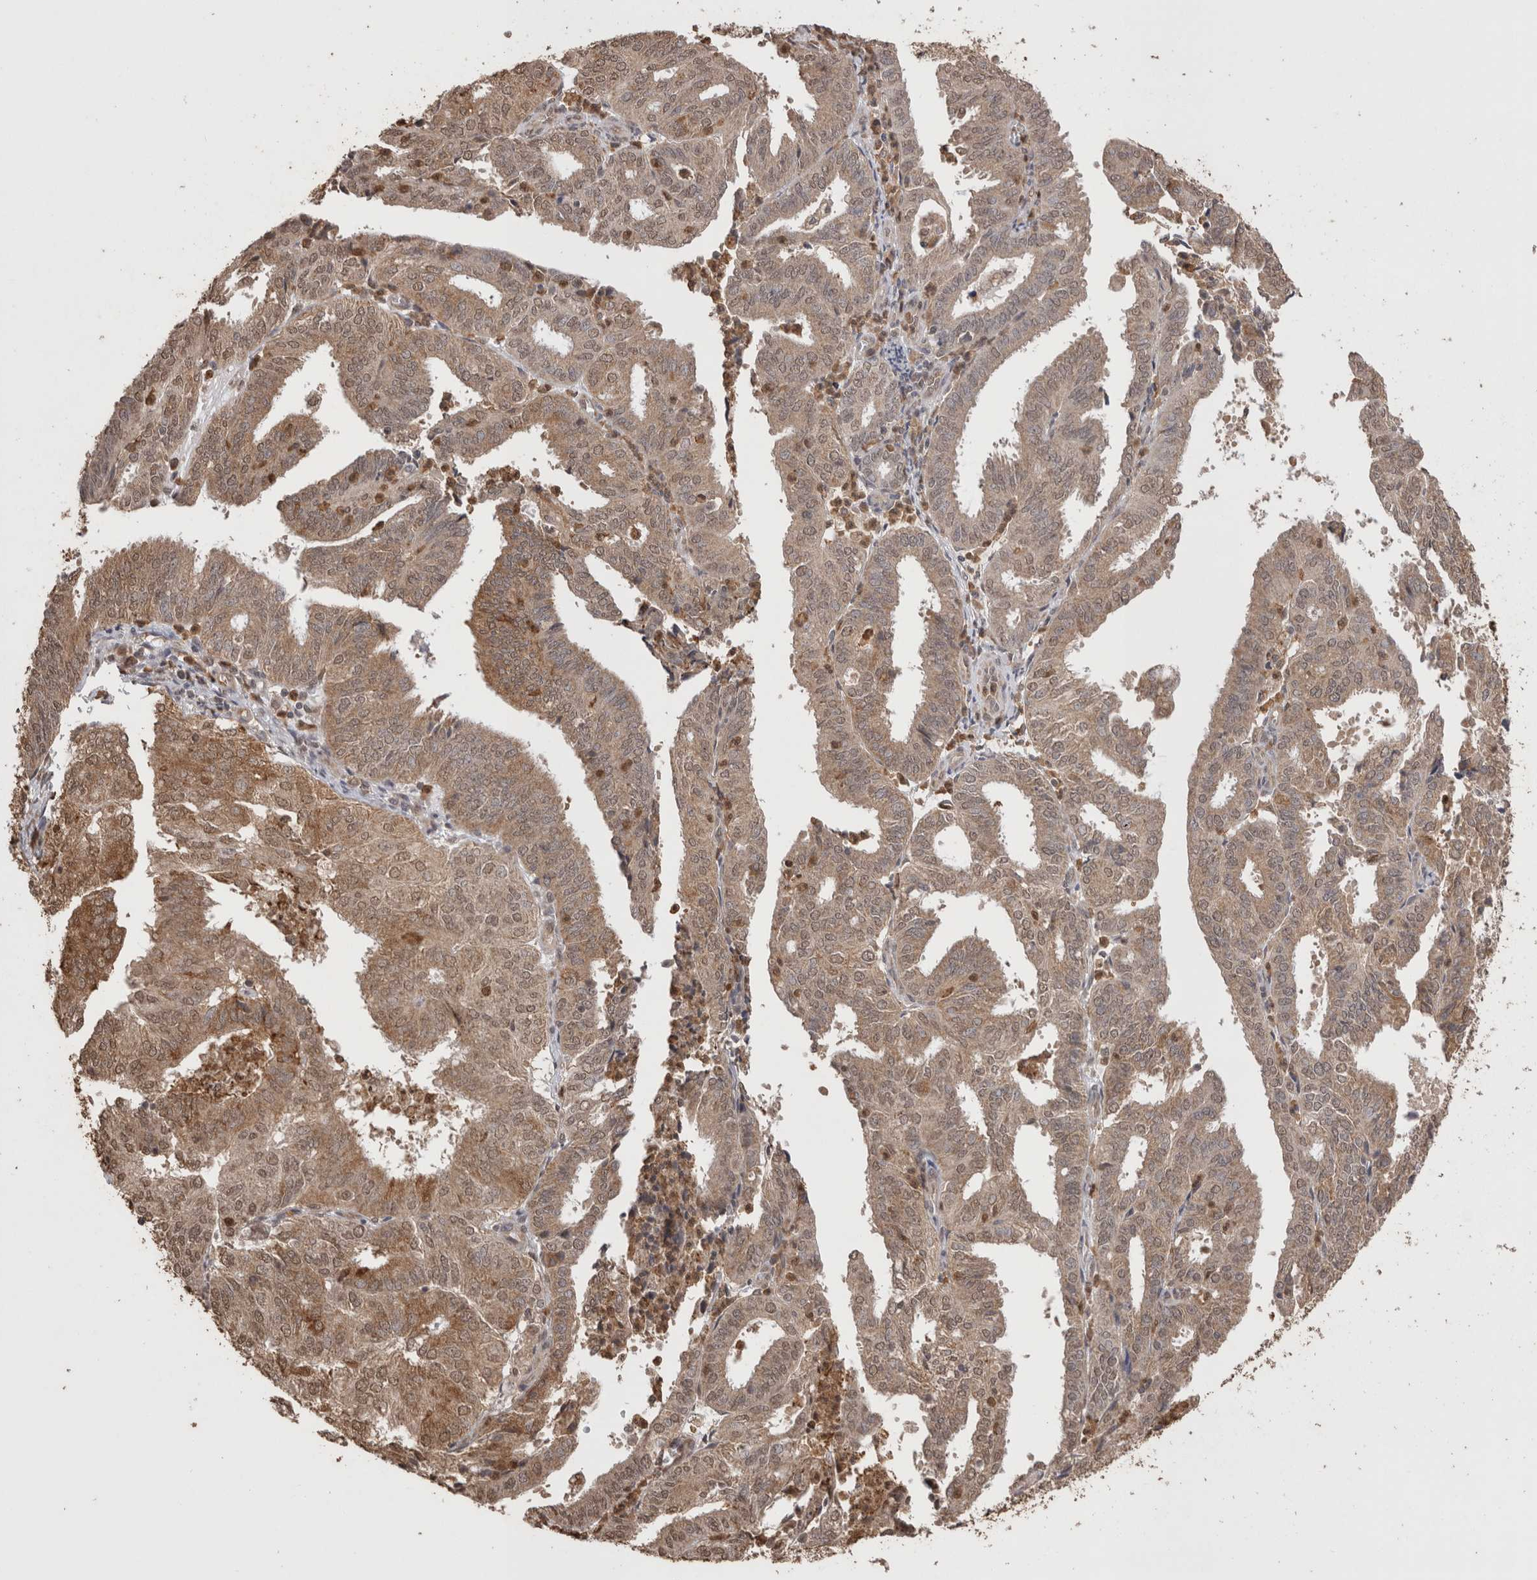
{"staining": {"intensity": "weak", "quantity": ">75%", "location": "cytoplasmic/membranous,nuclear"}, "tissue": "endometrial cancer", "cell_type": "Tumor cells", "image_type": "cancer", "snomed": [{"axis": "morphology", "description": "Adenocarcinoma, NOS"}, {"axis": "topography", "description": "Uterus"}], "caption": "Endometrial cancer (adenocarcinoma) stained with IHC shows weak cytoplasmic/membranous and nuclear expression in about >75% of tumor cells.", "gene": "GRK5", "patient": {"sex": "female", "age": 60}}